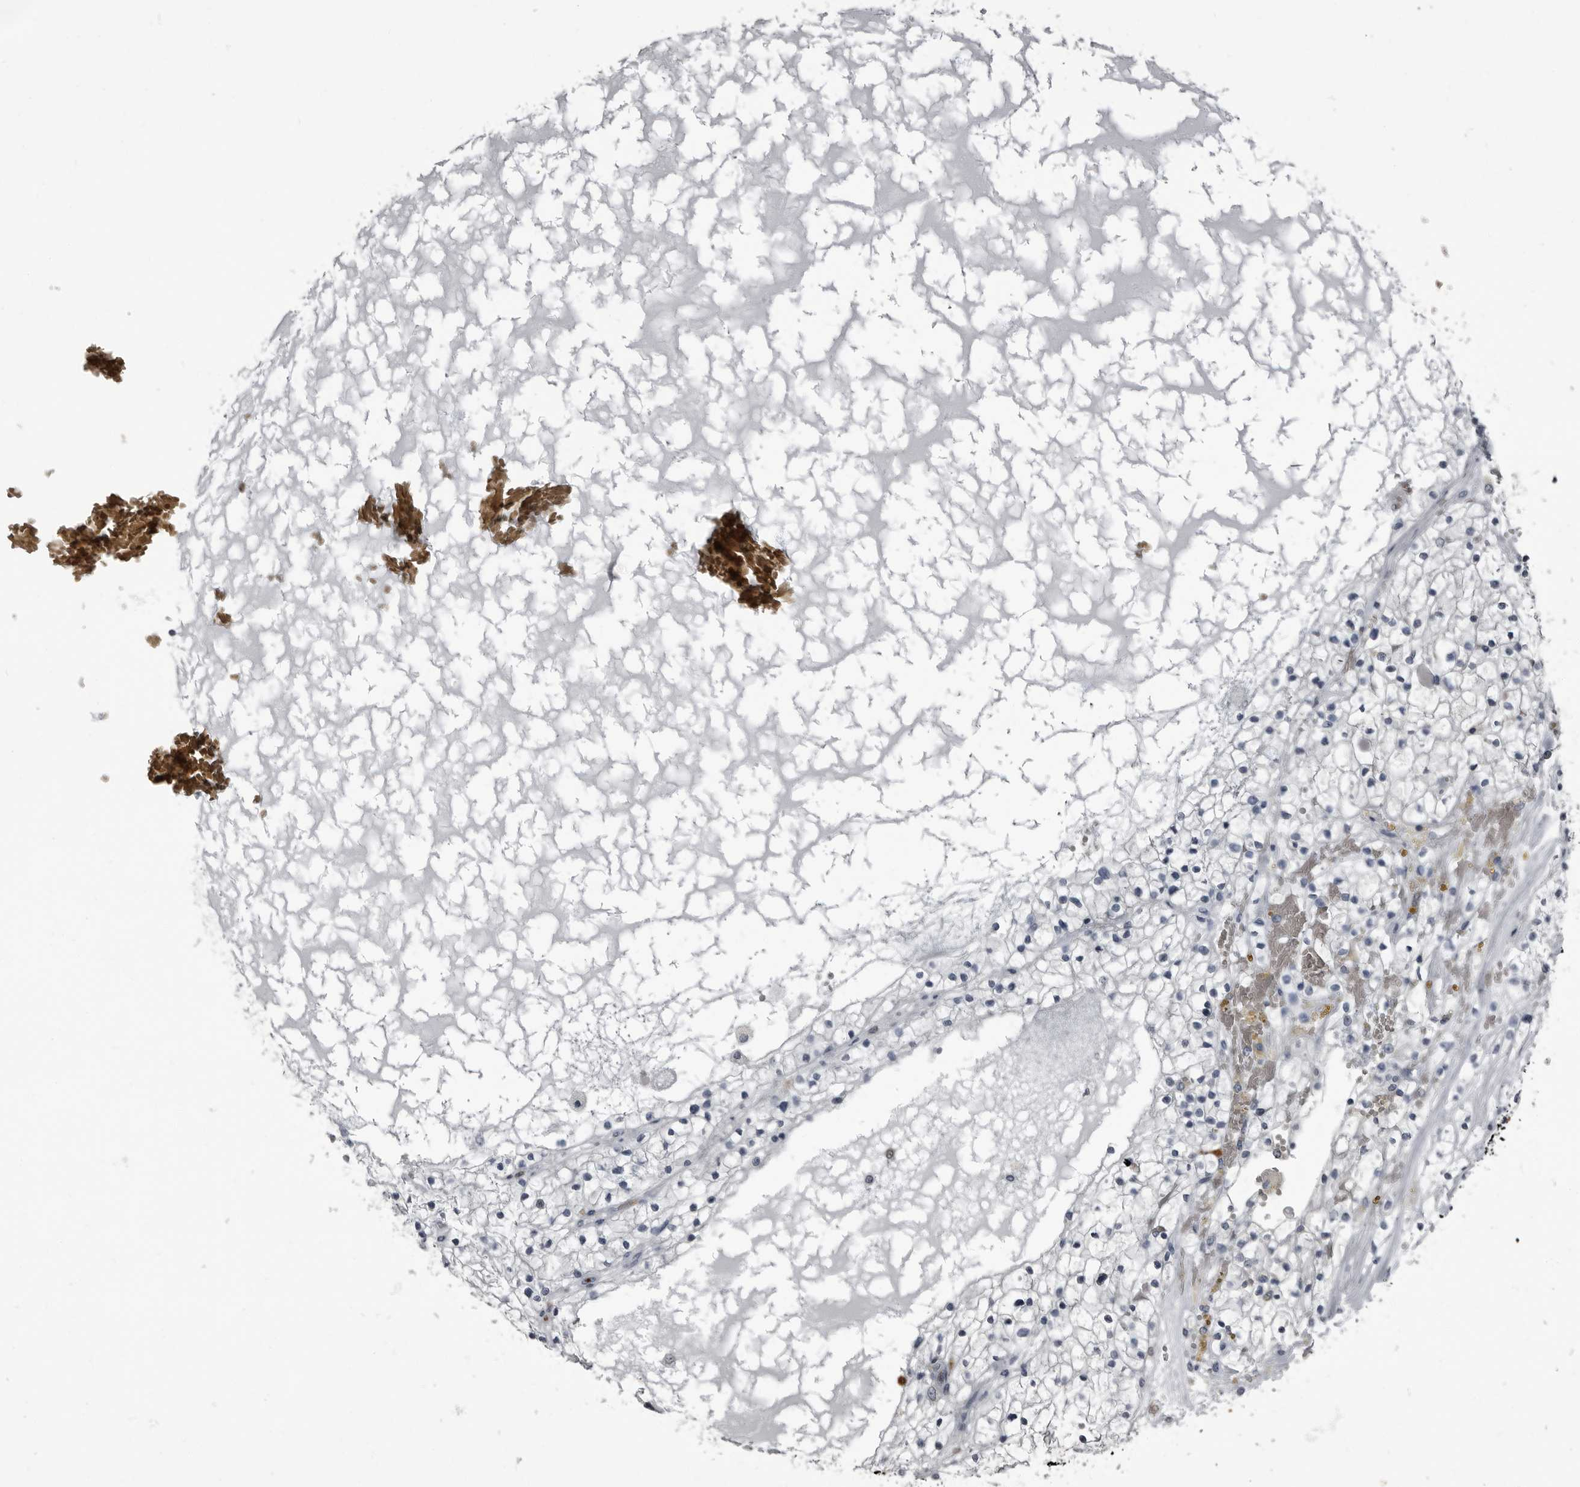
{"staining": {"intensity": "negative", "quantity": "none", "location": "none"}, "tissue": "renal cancer", "cell_type": "Tumor cells", "image_type": "cancer", "snomed": [{"axis": "morphology", "description": "Normal tissue, NOS"}, {"axis": "morphology", "description": "Adenocarcinoma, NOS"}, {"axis": "topography", "description": "Kidney"}], "caption": "Immunohistochemical staining of adenocarcinoma (renal) displays no significant positivity in tumor cells.", "gene": "TPD52L1", "patient": {"sex": "male", "age": 68}}